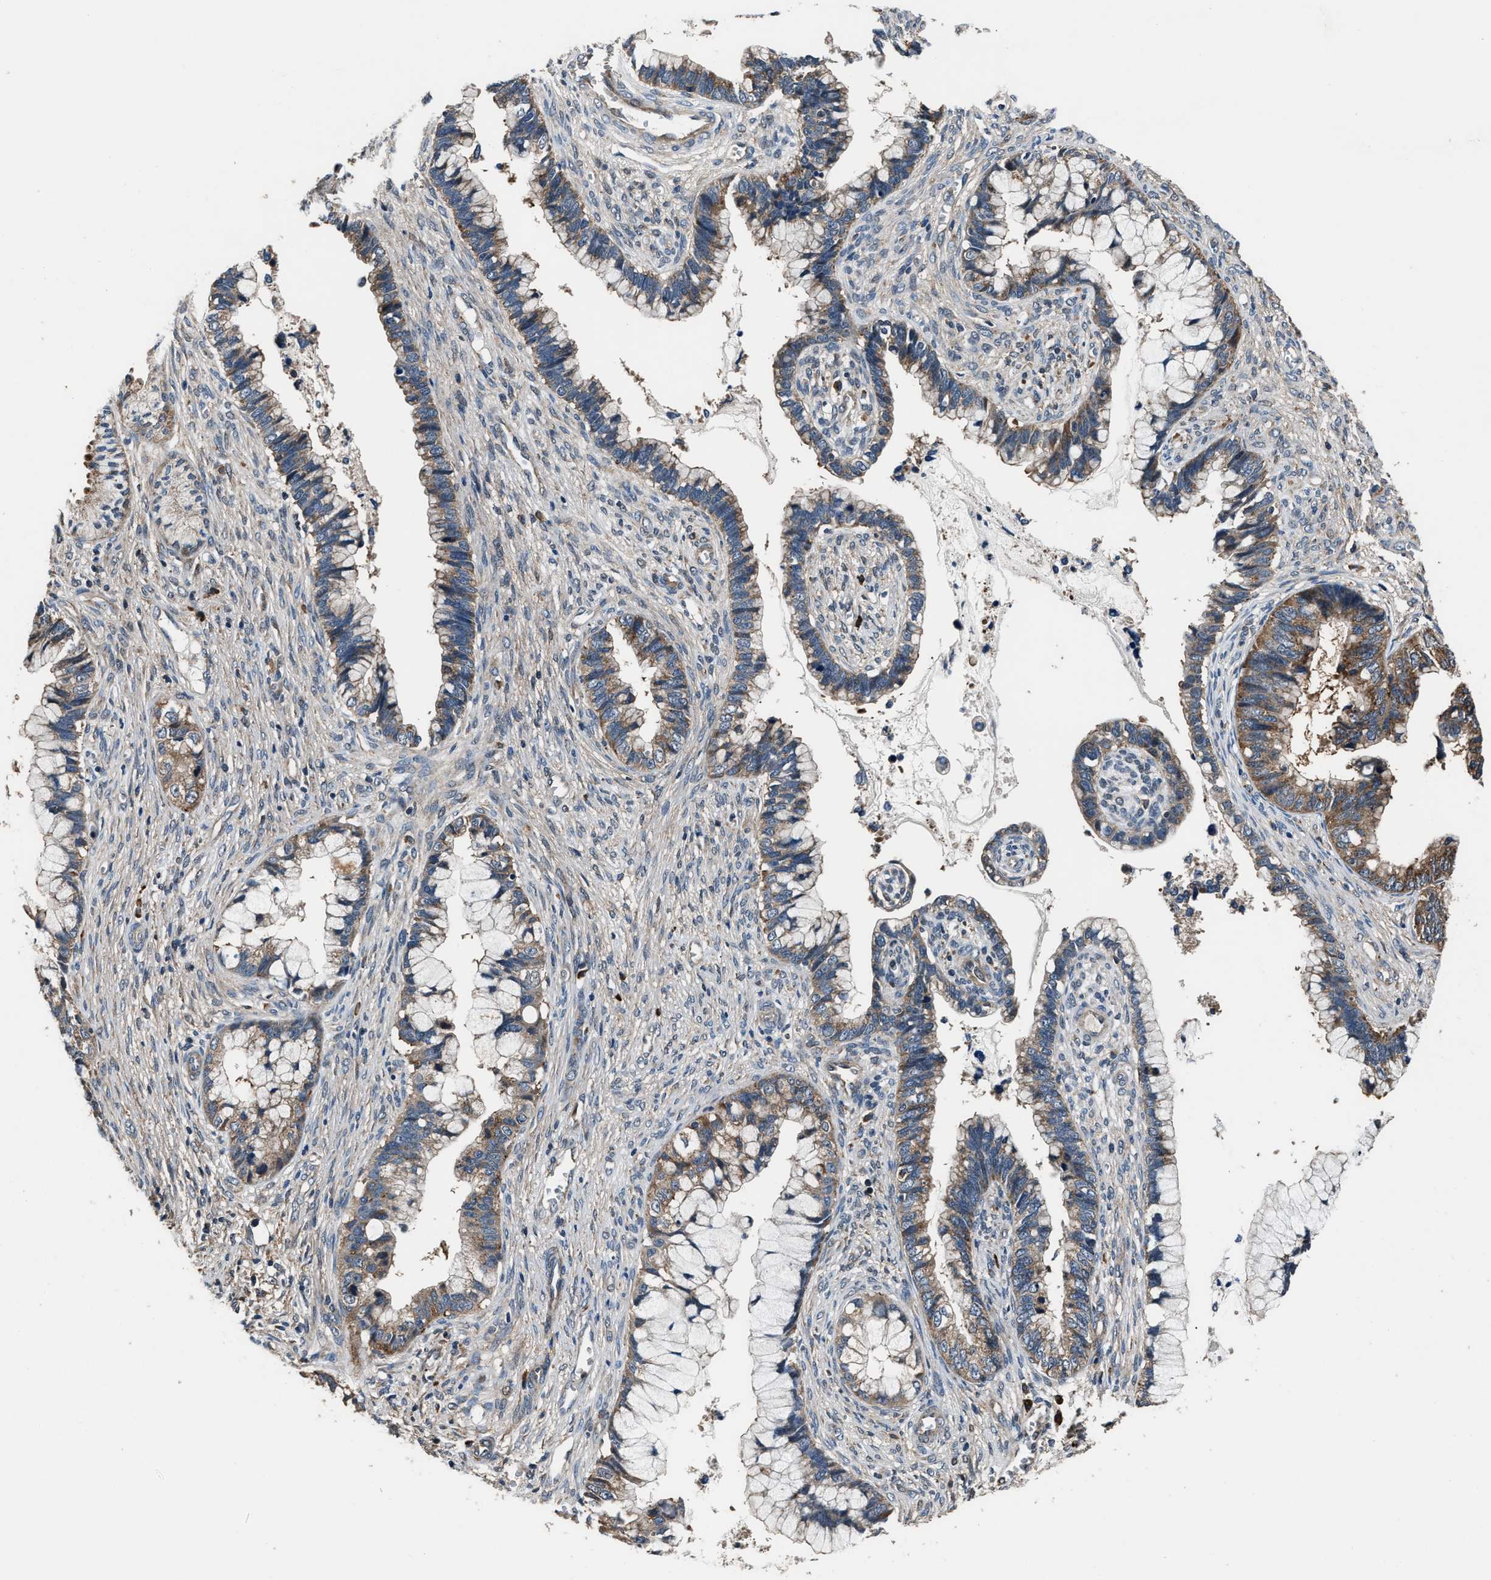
{"staining": {"intensity": "moderate", "quantity": ">75%", "location": "cytoplasmic/membranous"}, "tissue": "cervical cancer", "cell_type": "Tumor cells", "image_type": "cancer", "snomed": [{"axis": "morphology", "description": "Adenocarcinoma, NOS"}, {"axis": "topography", "description": "Cervix"}], "caption": "IHC micrograph of neoplastic tissue: cervical cancer stained using immunohistochemistry reveals medium levels of moderate protein expression localized specifically in the cytoplasmic/membranous of tumor cells, appearing as a cytoplasmic/membranous brown color.", "gene": "IMPDH2", "patient": {"sex": "female", "age": 44}}